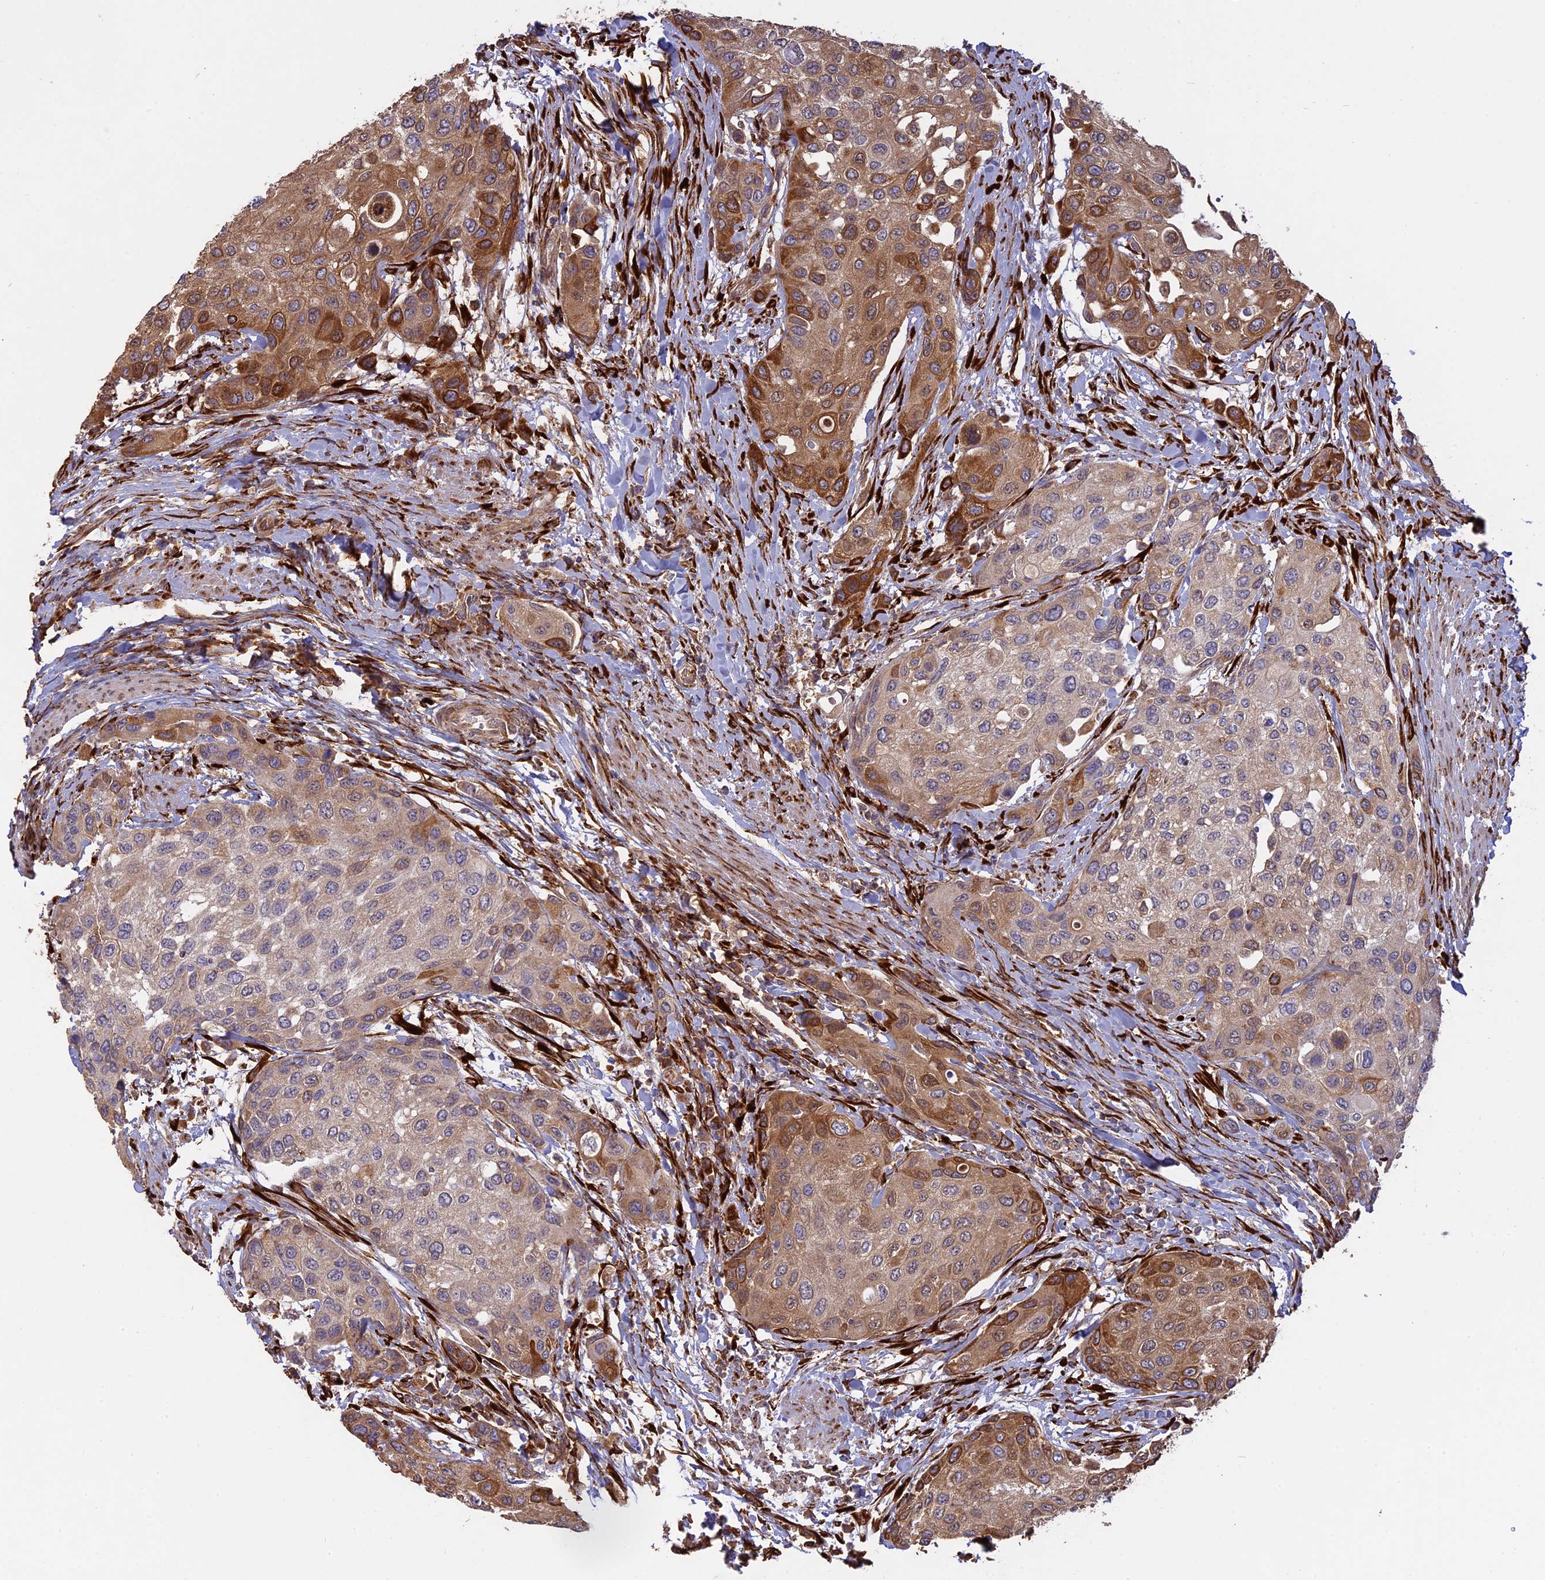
{"staining": {"intensity": "moderate", "quantity": "25%-75%", "location": "cytoplasmic/membranous"}, "tissue": "urothelial cancer", "cell_type": "Tumor cells", "image_type": "cancer", "snomed": [{"axis": "morphology", "description": "Normal tissue, NOS"}, {"axis": "morphology", "description": "Urothelial carcinoma, High grade"}, {"axis": "topography", "description": "Vascular tissue"}, {"axis": "topography", "description": "Urinary bladder"}], "caption": "Immunohistochemical staining of human urothelial carcinoma (high-grade) reveals medium levels of moderate cytoplasmic/membranous expression in about 25%-75% of tumor cells.", "gene": "PPIC", "patient": {"sex": "female", "age": 56}}